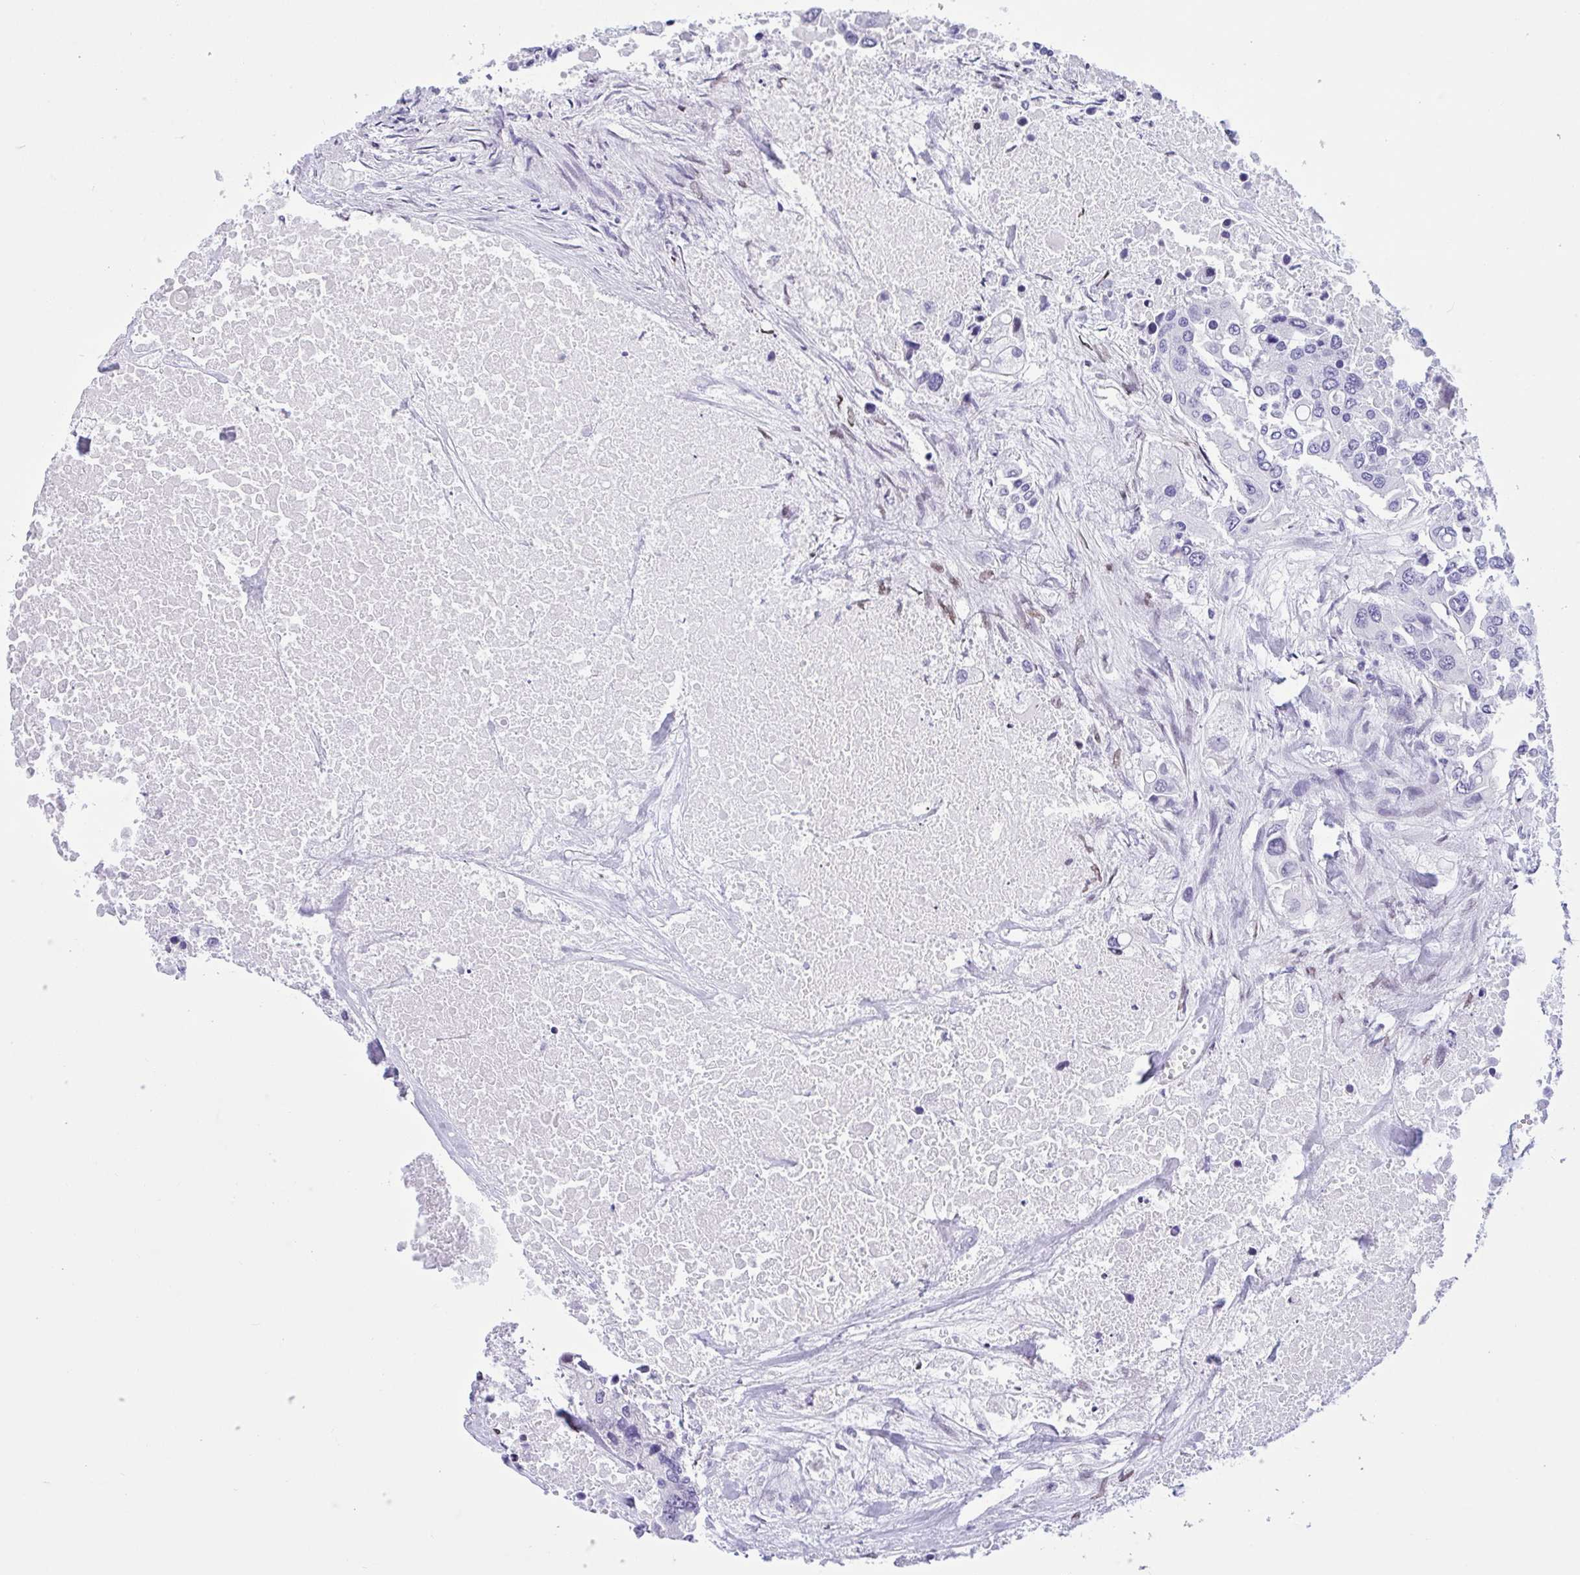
{"staining": {"intensity": "negative", "quantity": "none", "location": "none"}, "tissue": "colorectal cancer", "cell_type": "Tumor cells", "image_type": "cancer", "snomed": [{"axis": "morphology", "description": "Adenocarcinoma, NOS"}, {"axis": "topography", "description": "Colon"}], "caption": "Tumor cells are negative for protein expression in human colorectal cancer.", "gene": "AHCYL2", "patient": {"sex": "male", "age": 77}}